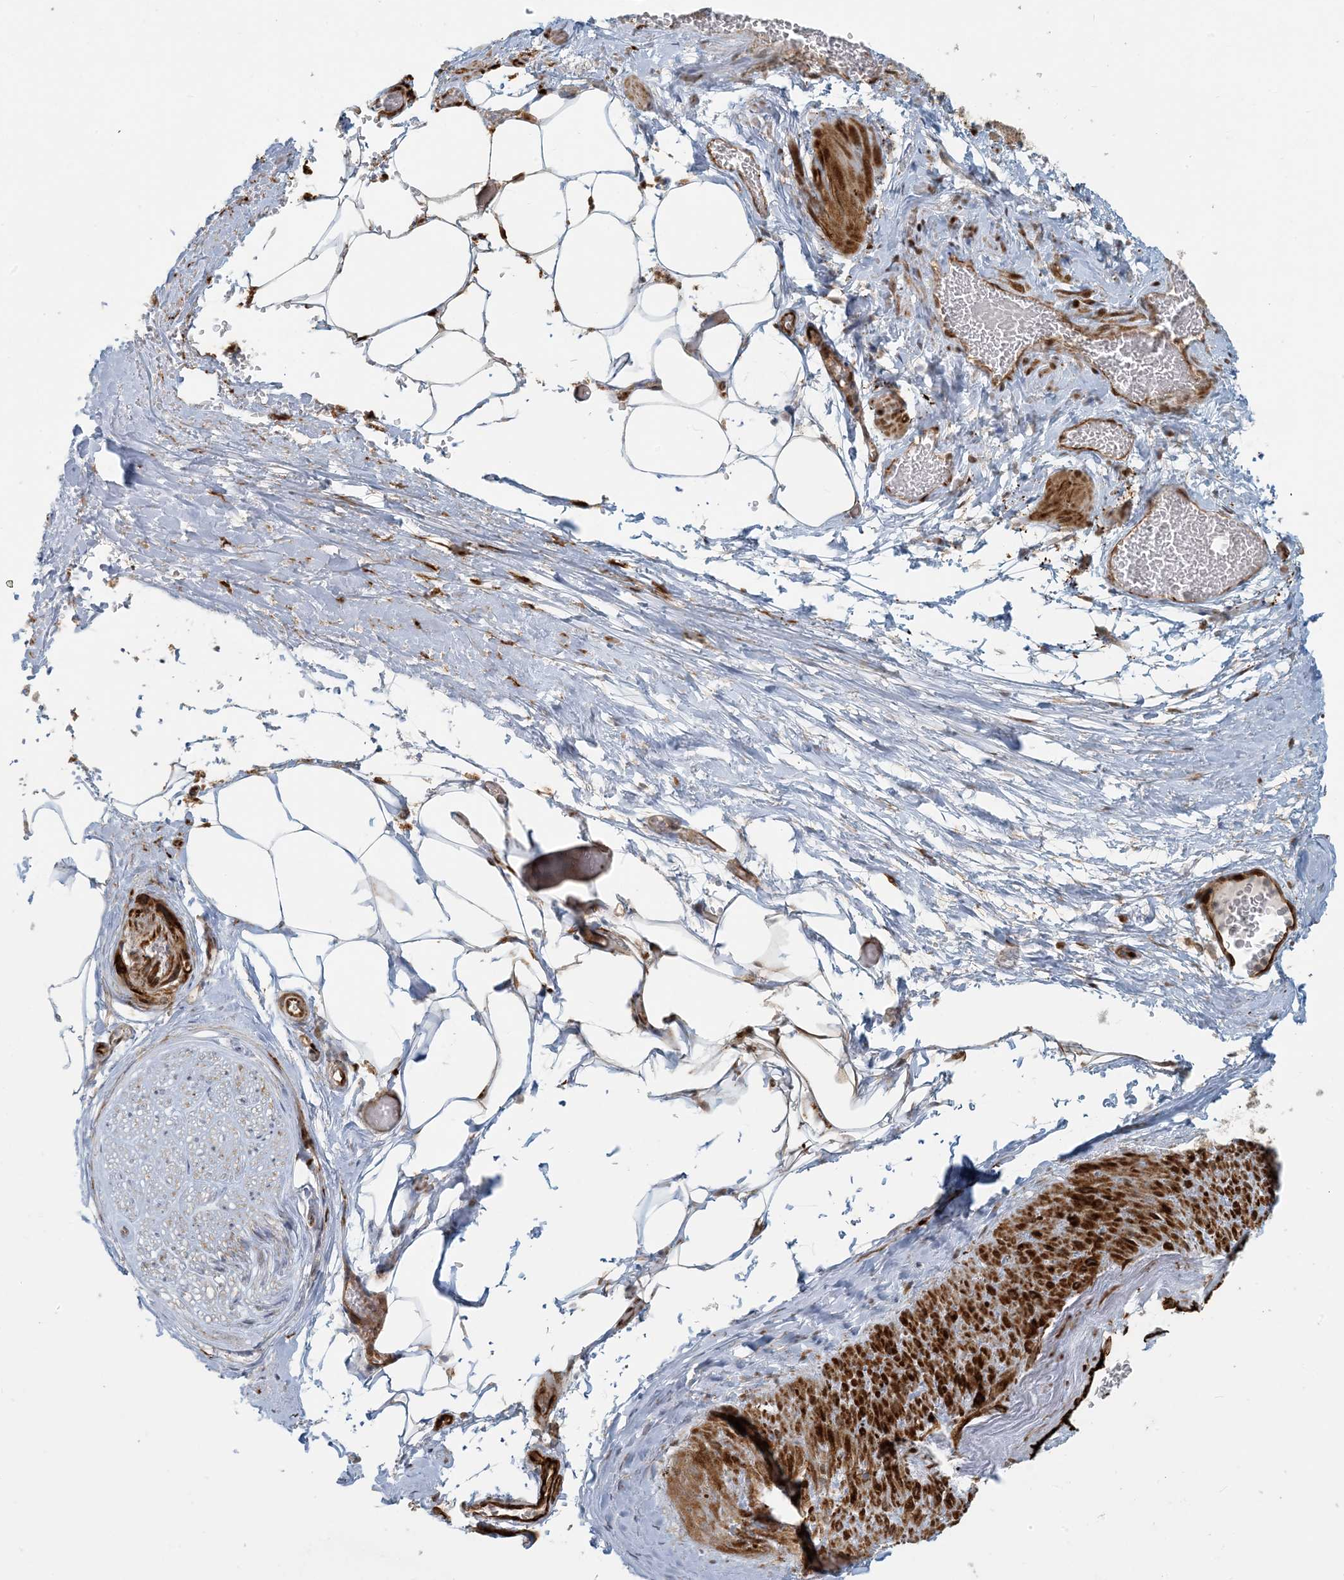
{"staining": {"intensity": "weak", "quantity": "25%-75%", "location": "cytoplasmic/membranous"}, "tissue": "adipose tissue", "cell_type": "Adipocytes", "image_type": "normal", "snomed": [{"axis": "morphology", "description": "Normal tissue, NOS"}, {"axis": "morphology", "description": "Adenocarcinoma, Low grade"}, {"axis": "topography", "description": "Prostate"}, {"axis": "topography", "description": "Peripheral nerve tissue"}], "caption": "Immunohistochemical staining of unremarkable human adipose tissue exhibits low levels of weak cytoplasmic/membranous positivity in approximately 25%-75% of adipocytes.", "gene": "BCORL1", "patient": {"sex": "male", "age": 63}}